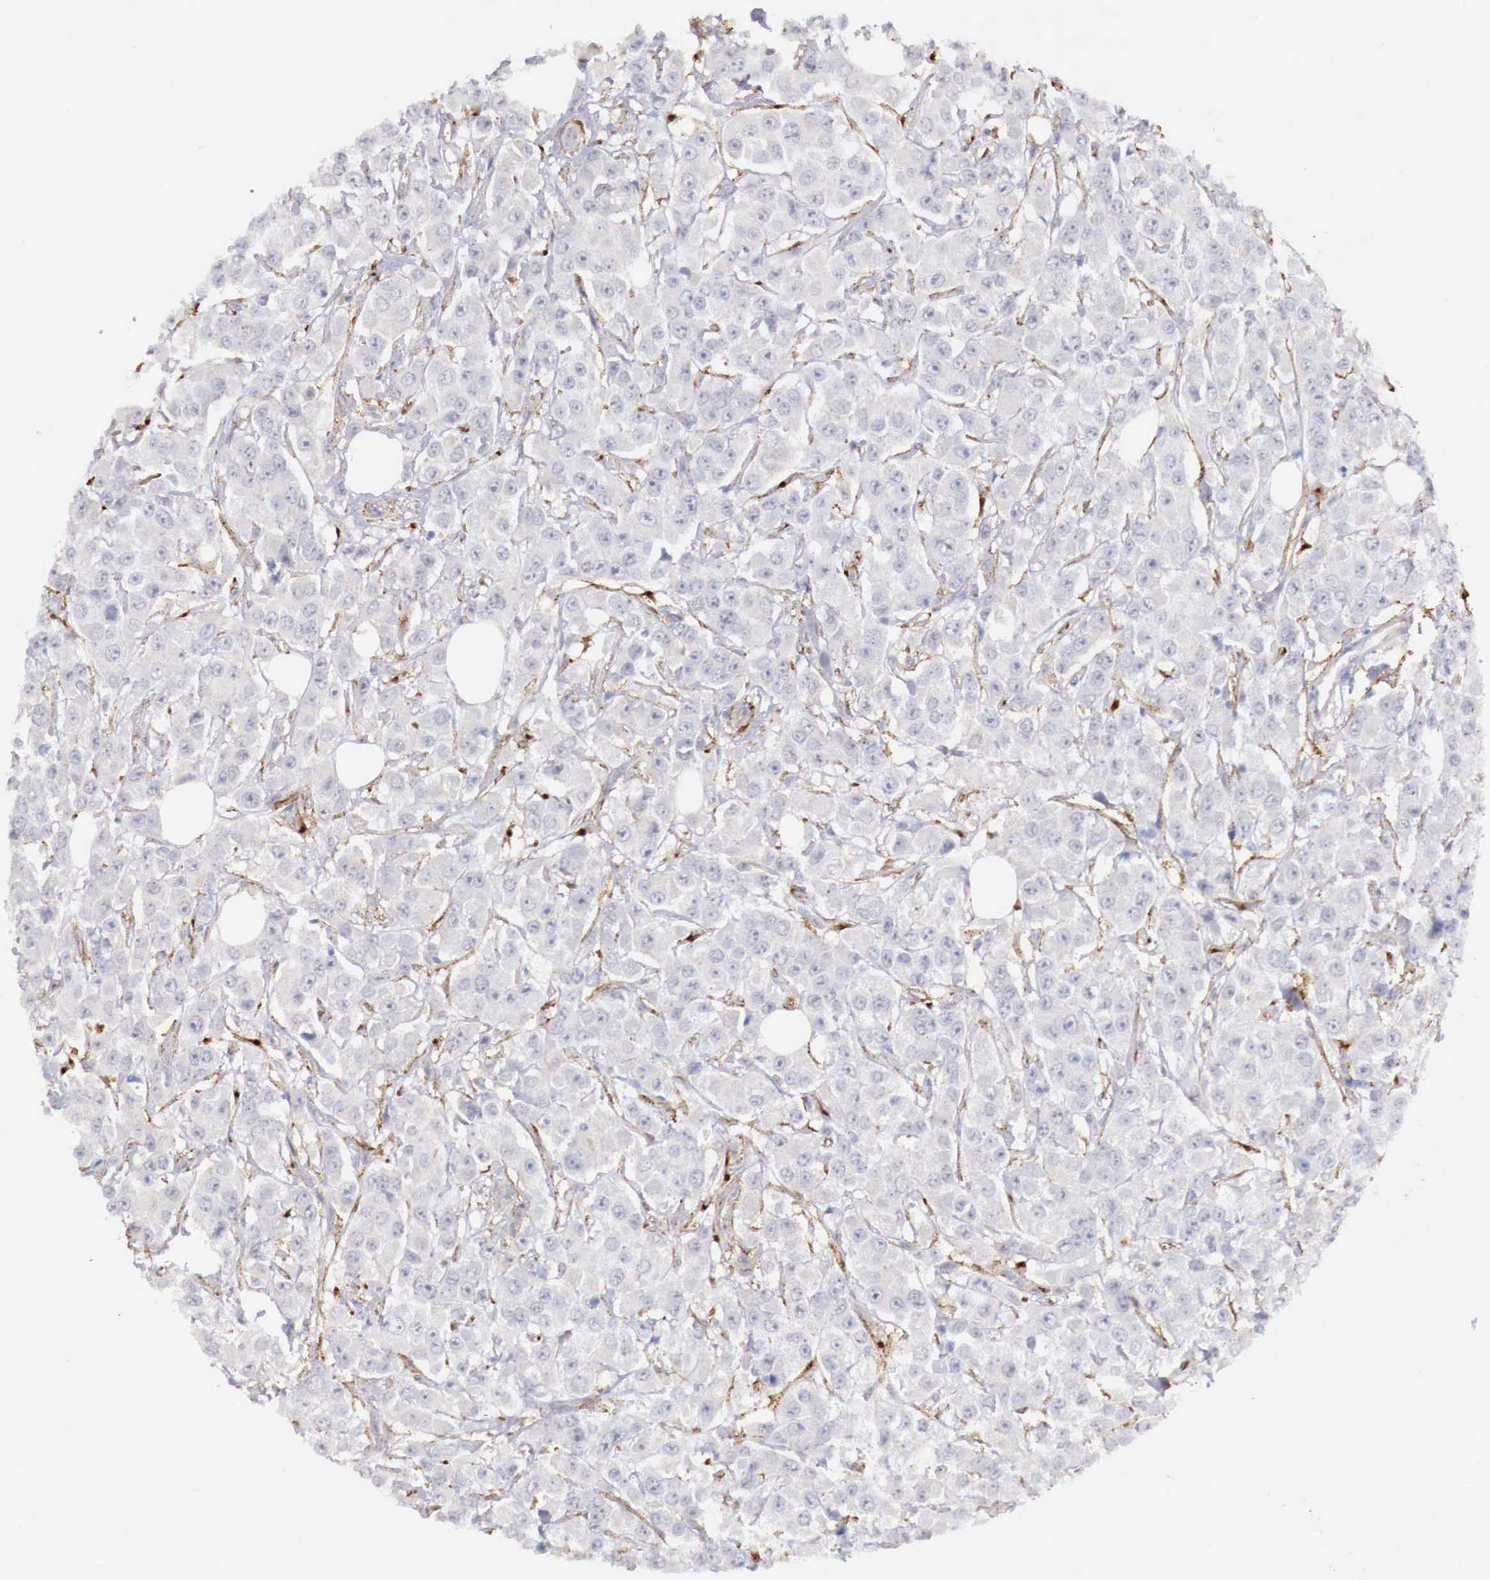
{"staining": {"intensity": "negative", "quantity": "none", "location": "none"}, "tissue": "breast cancer", "cell_type": "Tumor cells", "image_type": "cancer", "snomed": [{"axis": "morphology", "description": "Duct carcinoma"}, {"axis": "topography", "description": "Breast"}], "caption": "Tumor cells are negative for brown protein staining in breast cancer (infiltrating ductal carcinoma). (Brightfield microscopy of DAB (3,3'-diaminobenzidine) IHC at high magnification).", "gene": "KLHDC7B", "patient": {"sex": "female", "age": 58}}